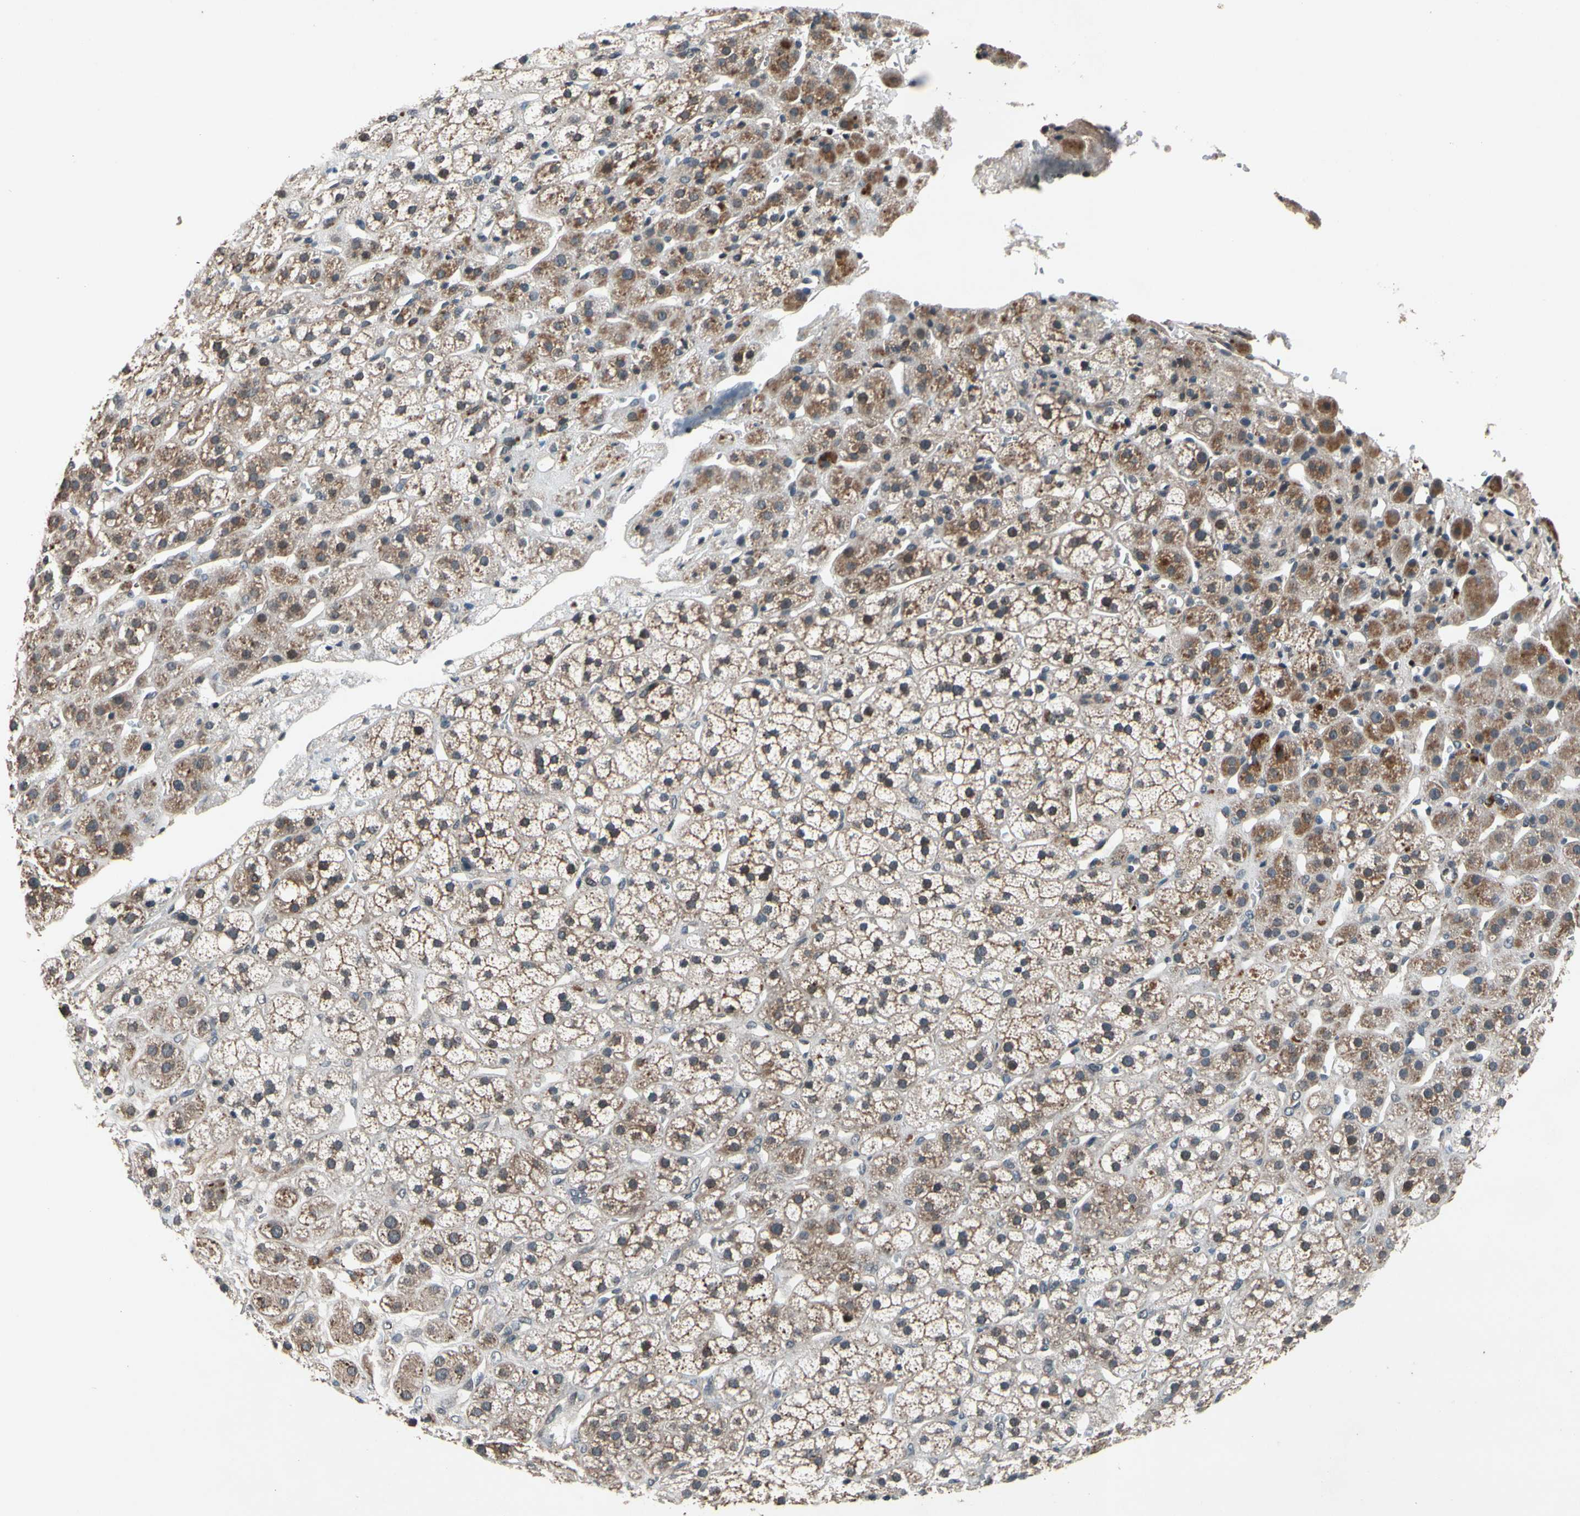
{"staining": {"intensity": "moderate", "quantity": ">75%", "location": "cytoplasmic/membranous"}, "tissue": "adrenal gland", "cell_type": "Glandular cells", "image_type": "normal", "snomed": [{"axis": "morphology", "description": "Normal tissue, NOS"}, {"axis": "topography", "description": "Adrenal gland"}], "caption": "Immunohistochemical staining of normal adrenal gland reveals >75% levels of moderate cytoplasmic/membranous protein expression in approximately >75% of glandular cells.", "gene": "MBTPS2", "patient": {"sex": "male", "age": 56}}